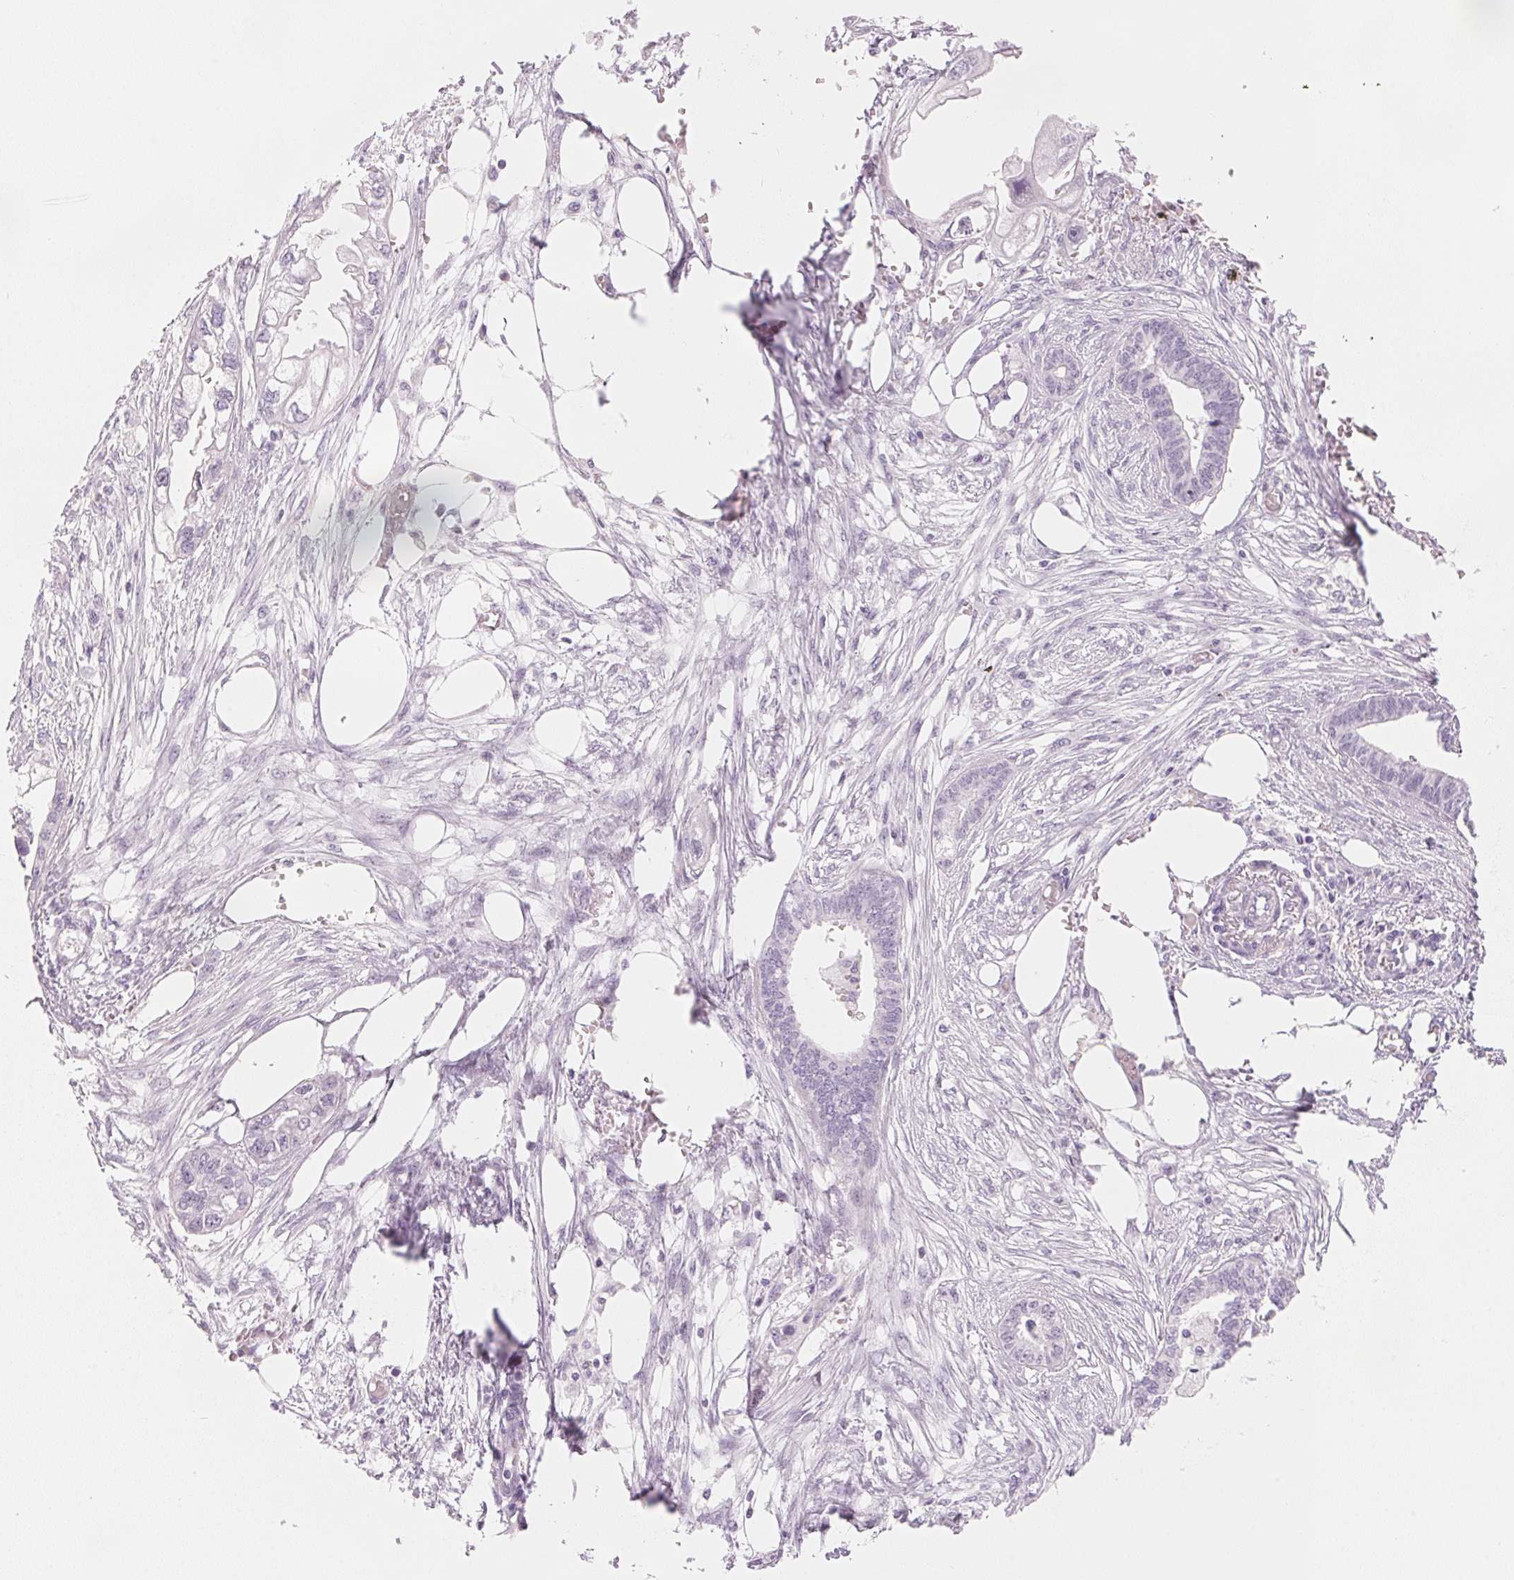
{"staining": {"intensity": "negative", "quantity": "none", "location": "none"}, "tissue": "endometrial cancer", "cell_type": "Tumor cells", "image_type": "cancer", "snomed": [{"axis": "morphology", "description": "Adenocarcinoma, NOS"}, {"axis": "morphology", "description": "Adenocarcinoma, metastatic, NOS"}, {"axis": "topography", "description": "Adipose tissue"}, {"axis": "topography", "description": "Endometrium"}], "caption": "There is no significant positivity in tumor cells of endometrial cancer (adenocarcinoma).", "gene": "HOXB13", "patient": {"sex": "female", "age": 67}}